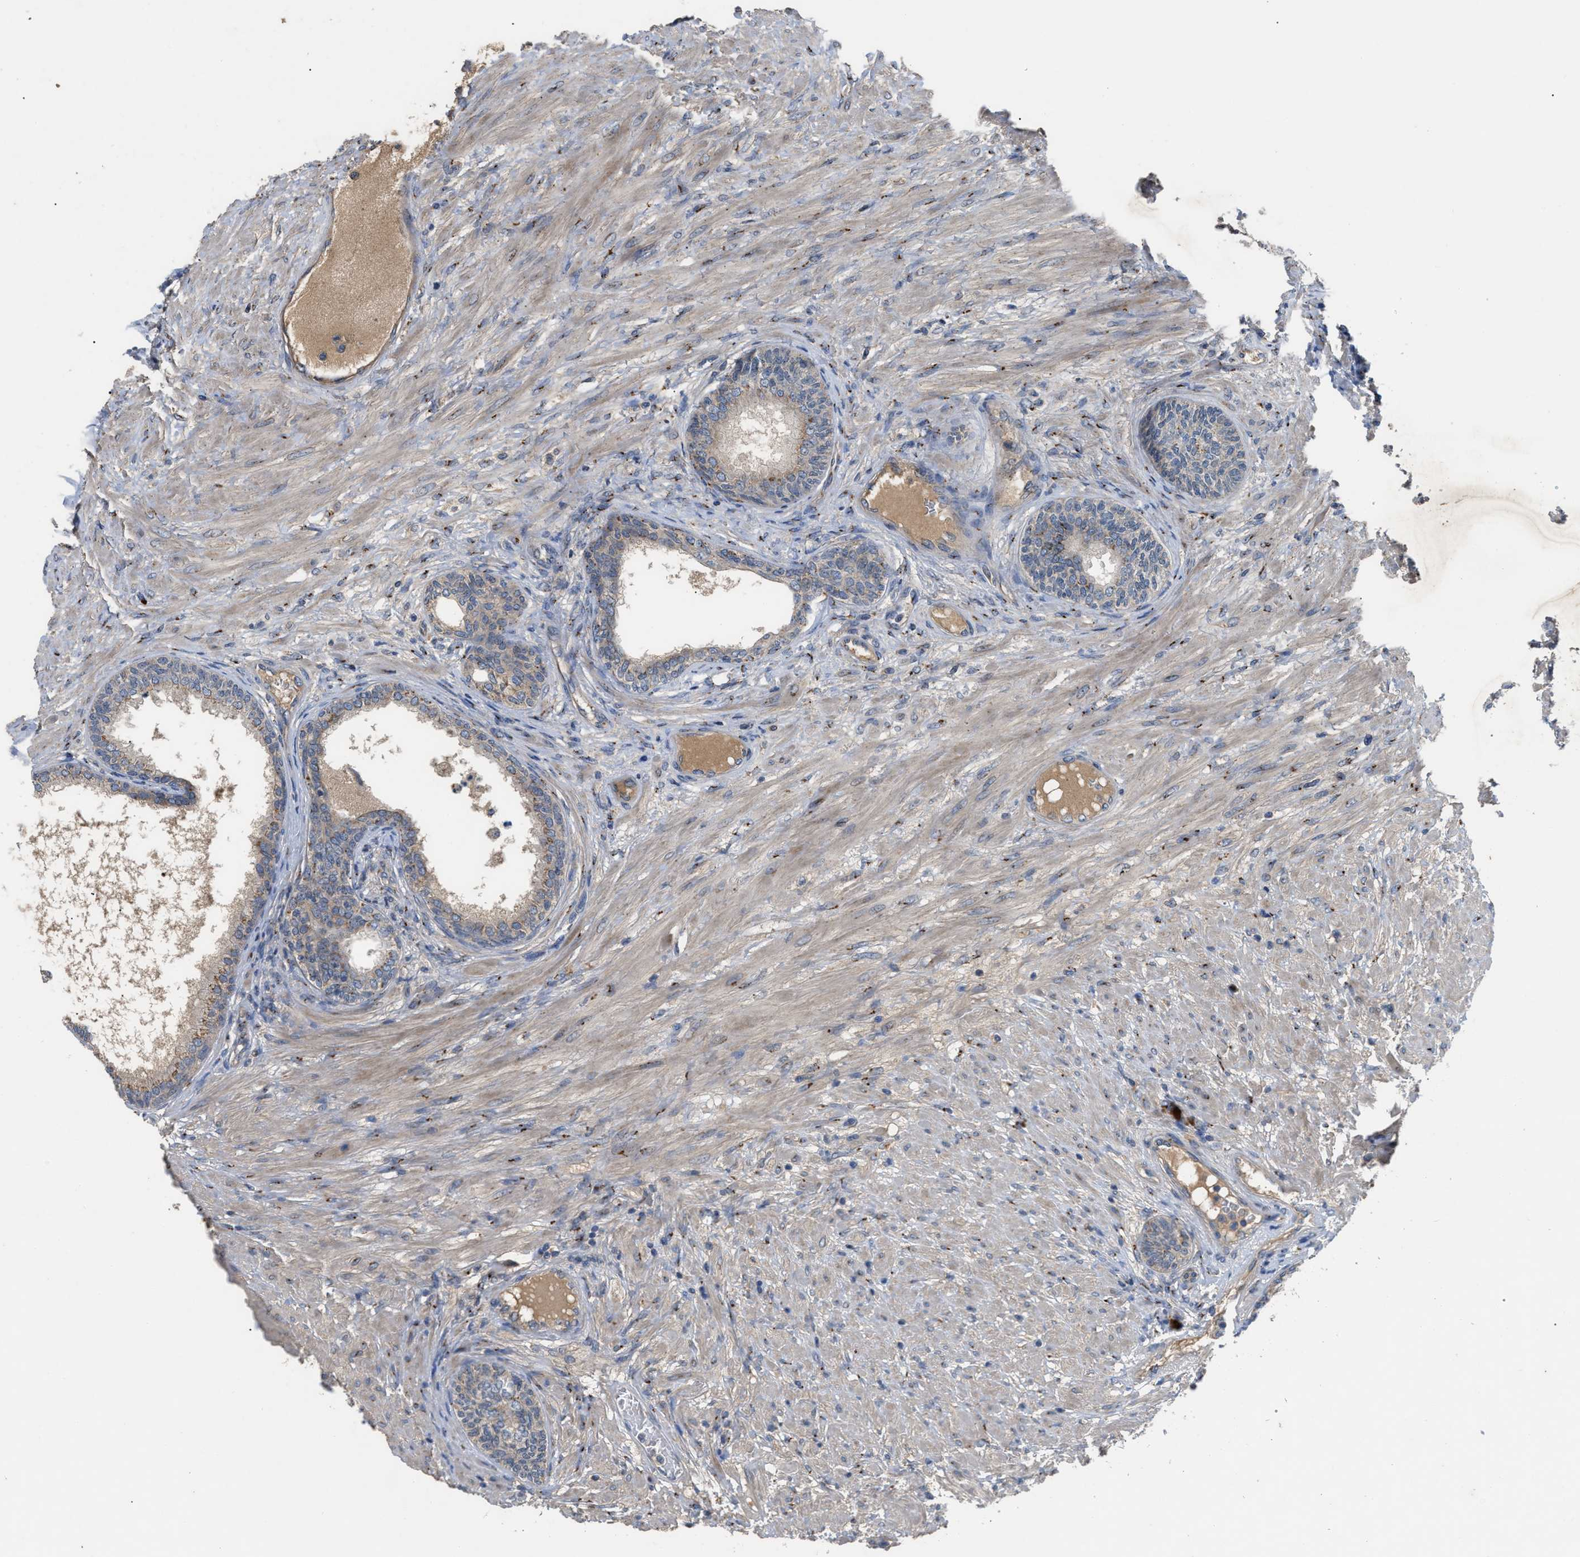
{"staining": {"intensity": "moderate", "quantity": ">75%", "location": "cytoplasmic/membranous"}, "tissue": "prostate", "cell_type": "Glandular cells", "image_type": "normal", "snomed": [{"axis": "morphology", "description": "Normal tissue, NOS"}, {"axis": "topography", "description": "Prostate"}], "caption": "Prostate stained with immunohistochemistry (IHC) demonstrates moderate cytoplasmic/membranous positivity in about >75% of glandular cells.", "gene": "SIK2", "patient": {"sex": "male", "age": 76}}